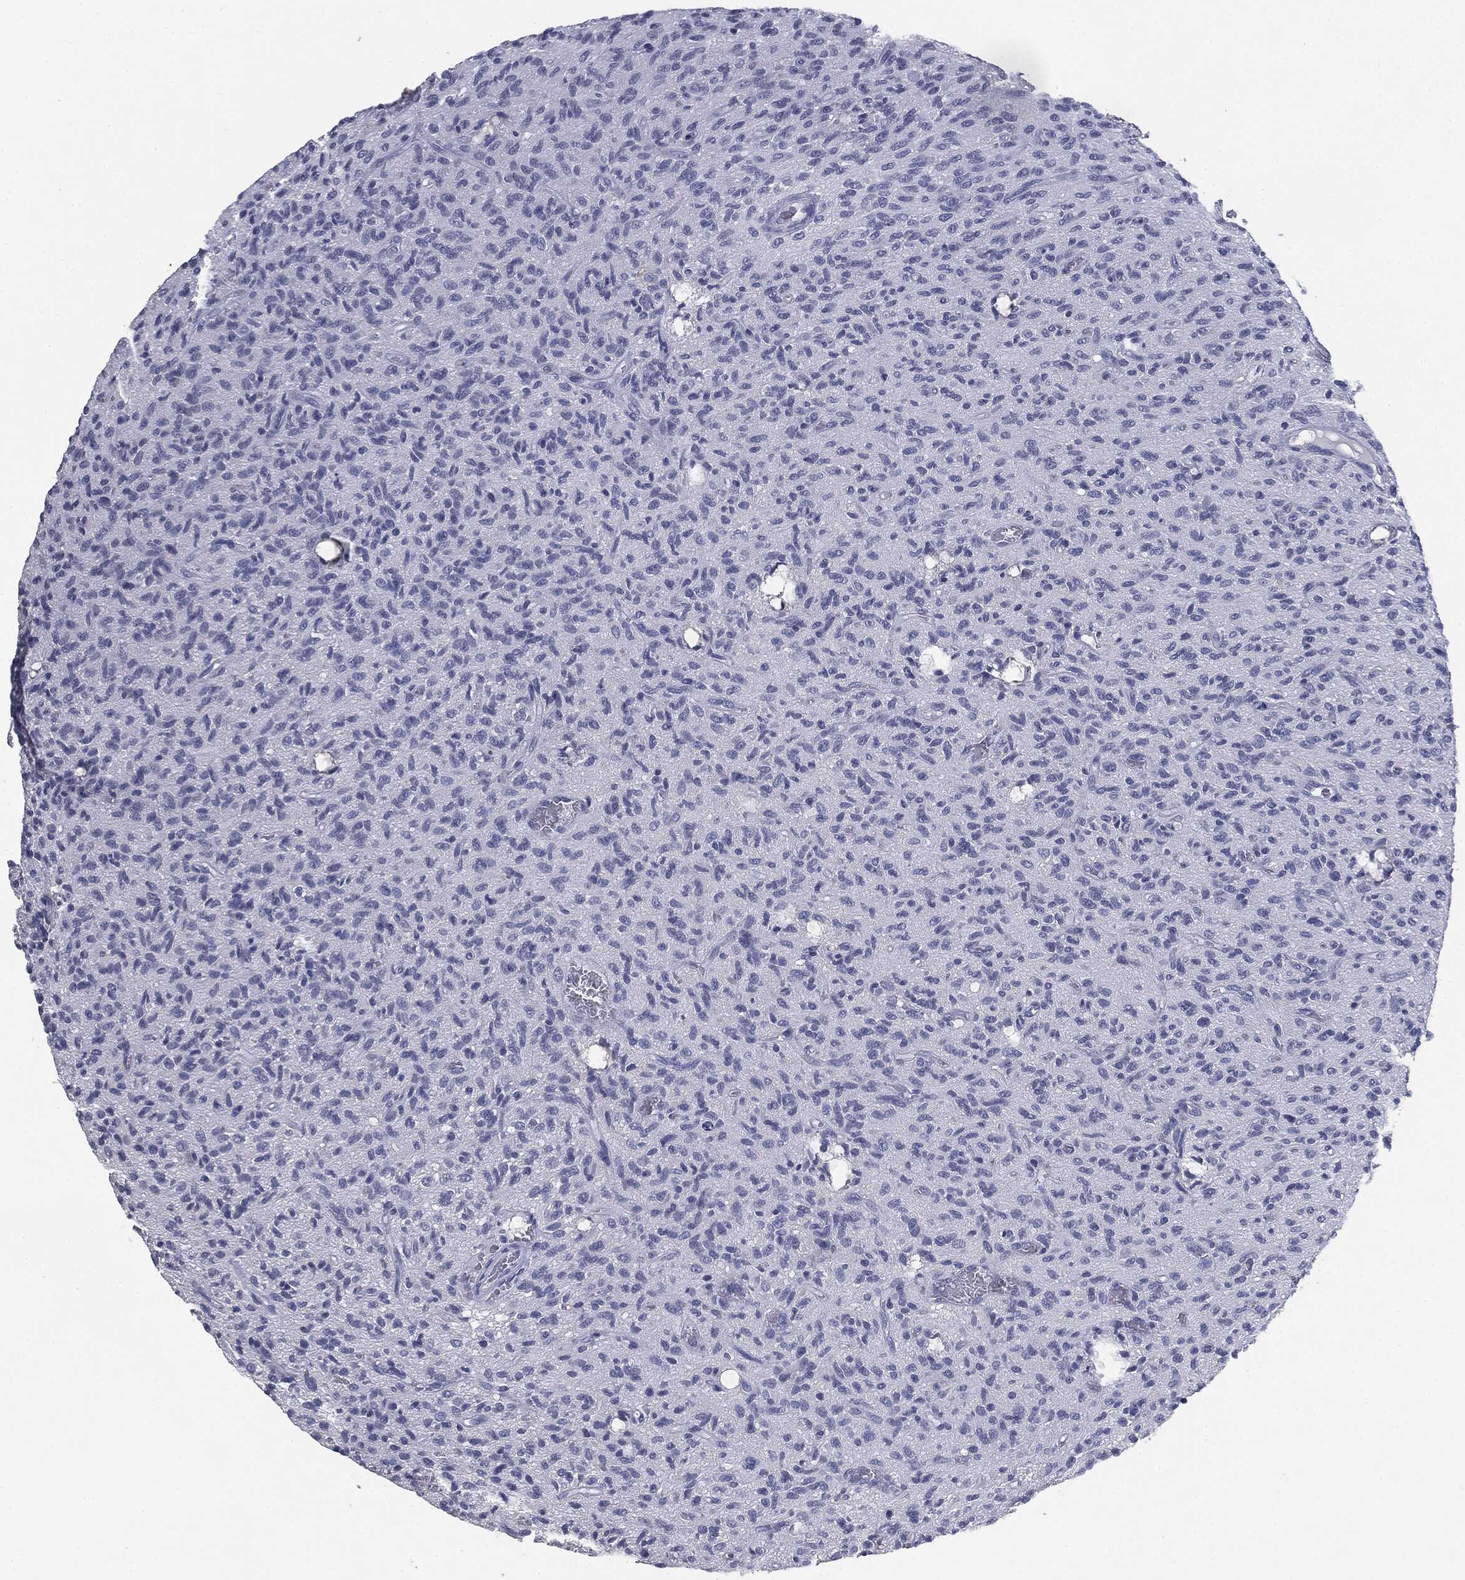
{"staining": {"intensity": "negative", "quantity": "none", "location": "none"}, "tissue": "glioma", "cell_type": "Tumor cells", "image_type": "cancer", "snomed": [{"axis": "morphology", "description": "Glioma, malignant, High grade"}, {"axis": "topography", "description": "Brain"}], "caption": "Protein analysis of malignant high-grade glioma reveals no significant staining in tumor cells.", "gene": "MUC1", "patient": {"sex": "male", "age": 64}}